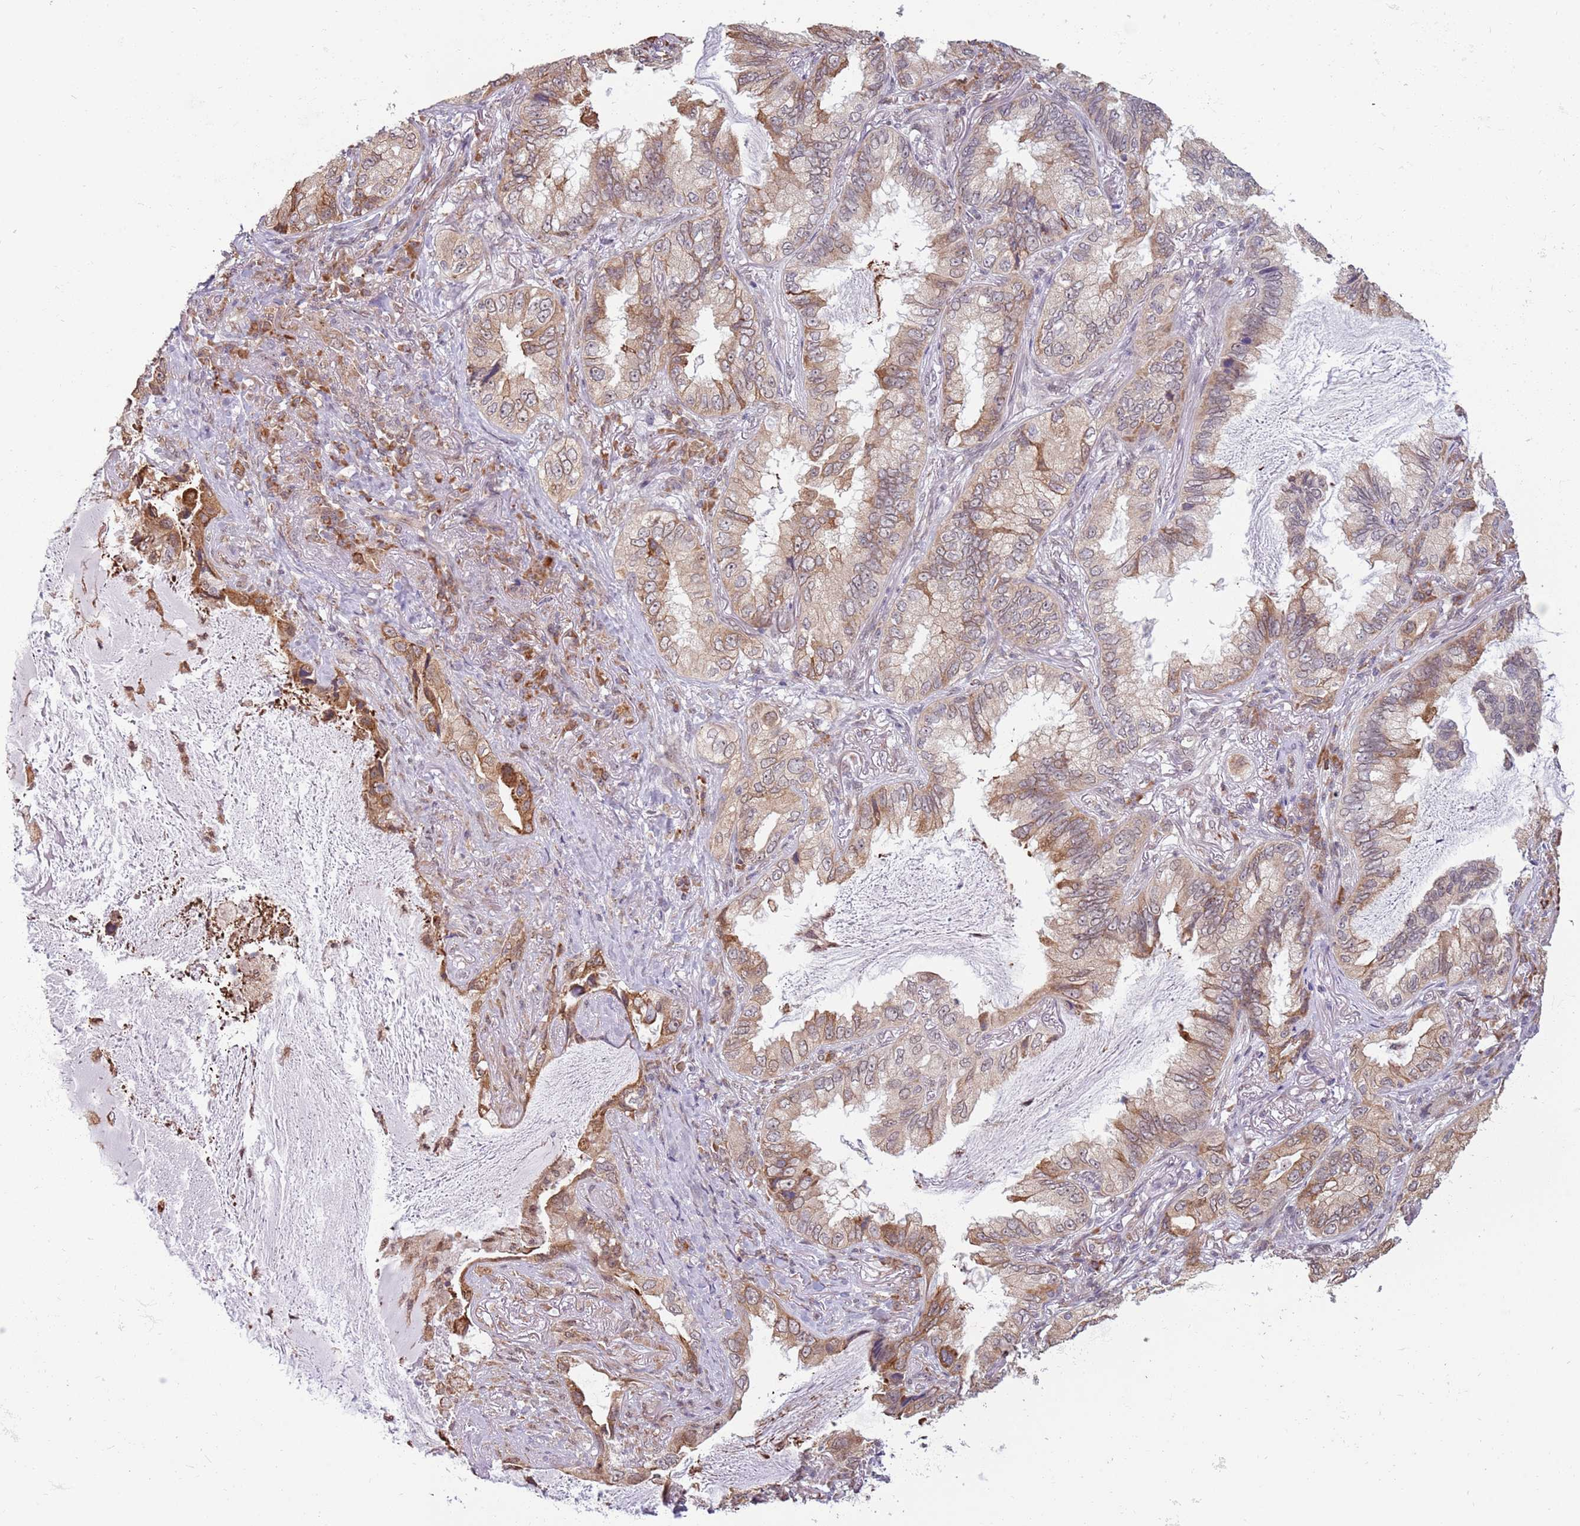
{"staining": {"intensity": "weak", "quantity": "25%-75%", "location": "cytoplasmic/membranous"}, "tissue": "lung cancer", "cell_type": "Tumor cells", "image_type": "cancer", "snomed": [{"axis": "morphology", "description": "Adenocarcinoma, NOS"}, {"axis": "topography", "description": "Lung"}], "caption": "Lung cancer stained with immunohistochemistry shows weak cytoplasmic/membranous expression in about 25%-75% of tumor cells.", "gene": "BARD1", "patient": {"sex": "female", "age": 69}}